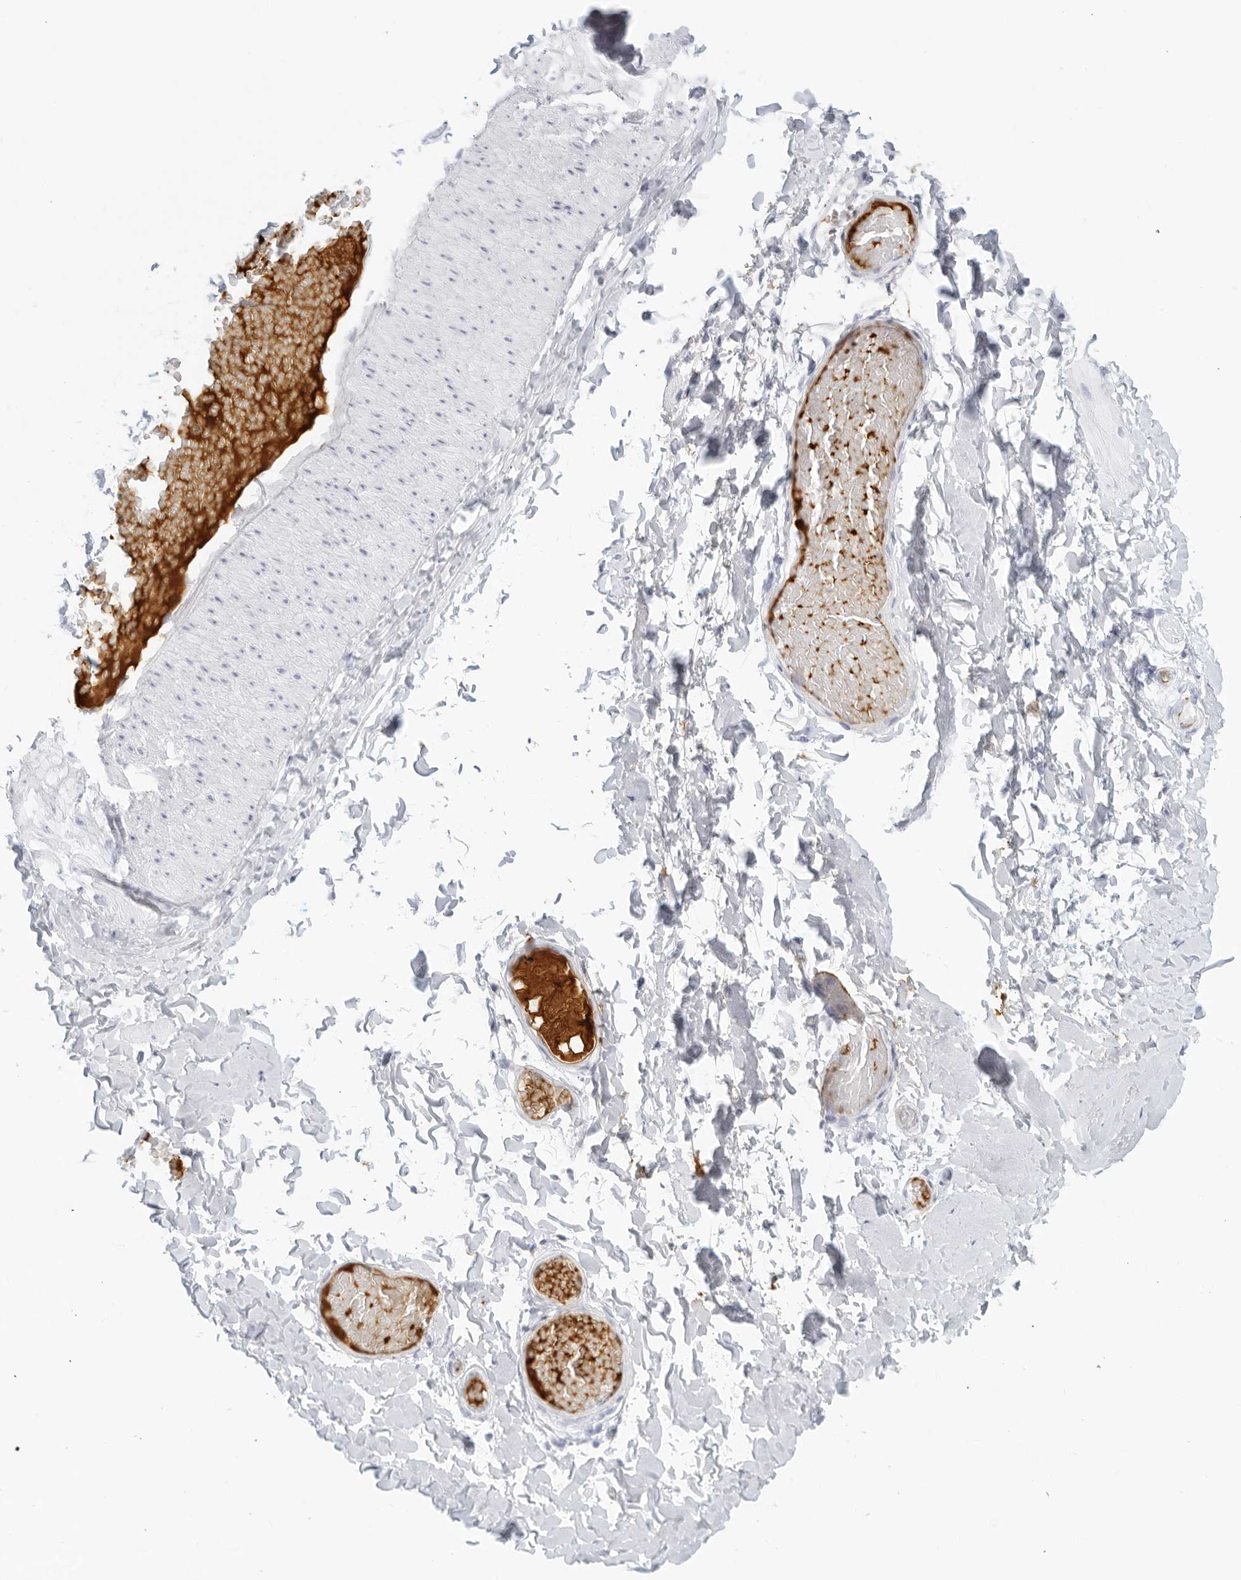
{"staining": {"intensity": "negative", "quantity": "none", "location": "none"}, "tissue": "adipose tissue", "cell_type": "Adipocytes", "image_type": "normal", "snomed": [{"axis": "morphology", "description": "Normal tissue, NOS"}, {"axis": "topography", "description": "Adipose tissue"}, {"axis": "topography", "description": "Vascular tissue"}, {"axis": "topography", "description": "Peripheral nerve tissue"}], "caption": "The immunohistochemistry photomicrograph has no significant positivity in adipocytes of adipose tissue.", "gene": "FGG", "patient": {"sex": "male", "age": 25}}